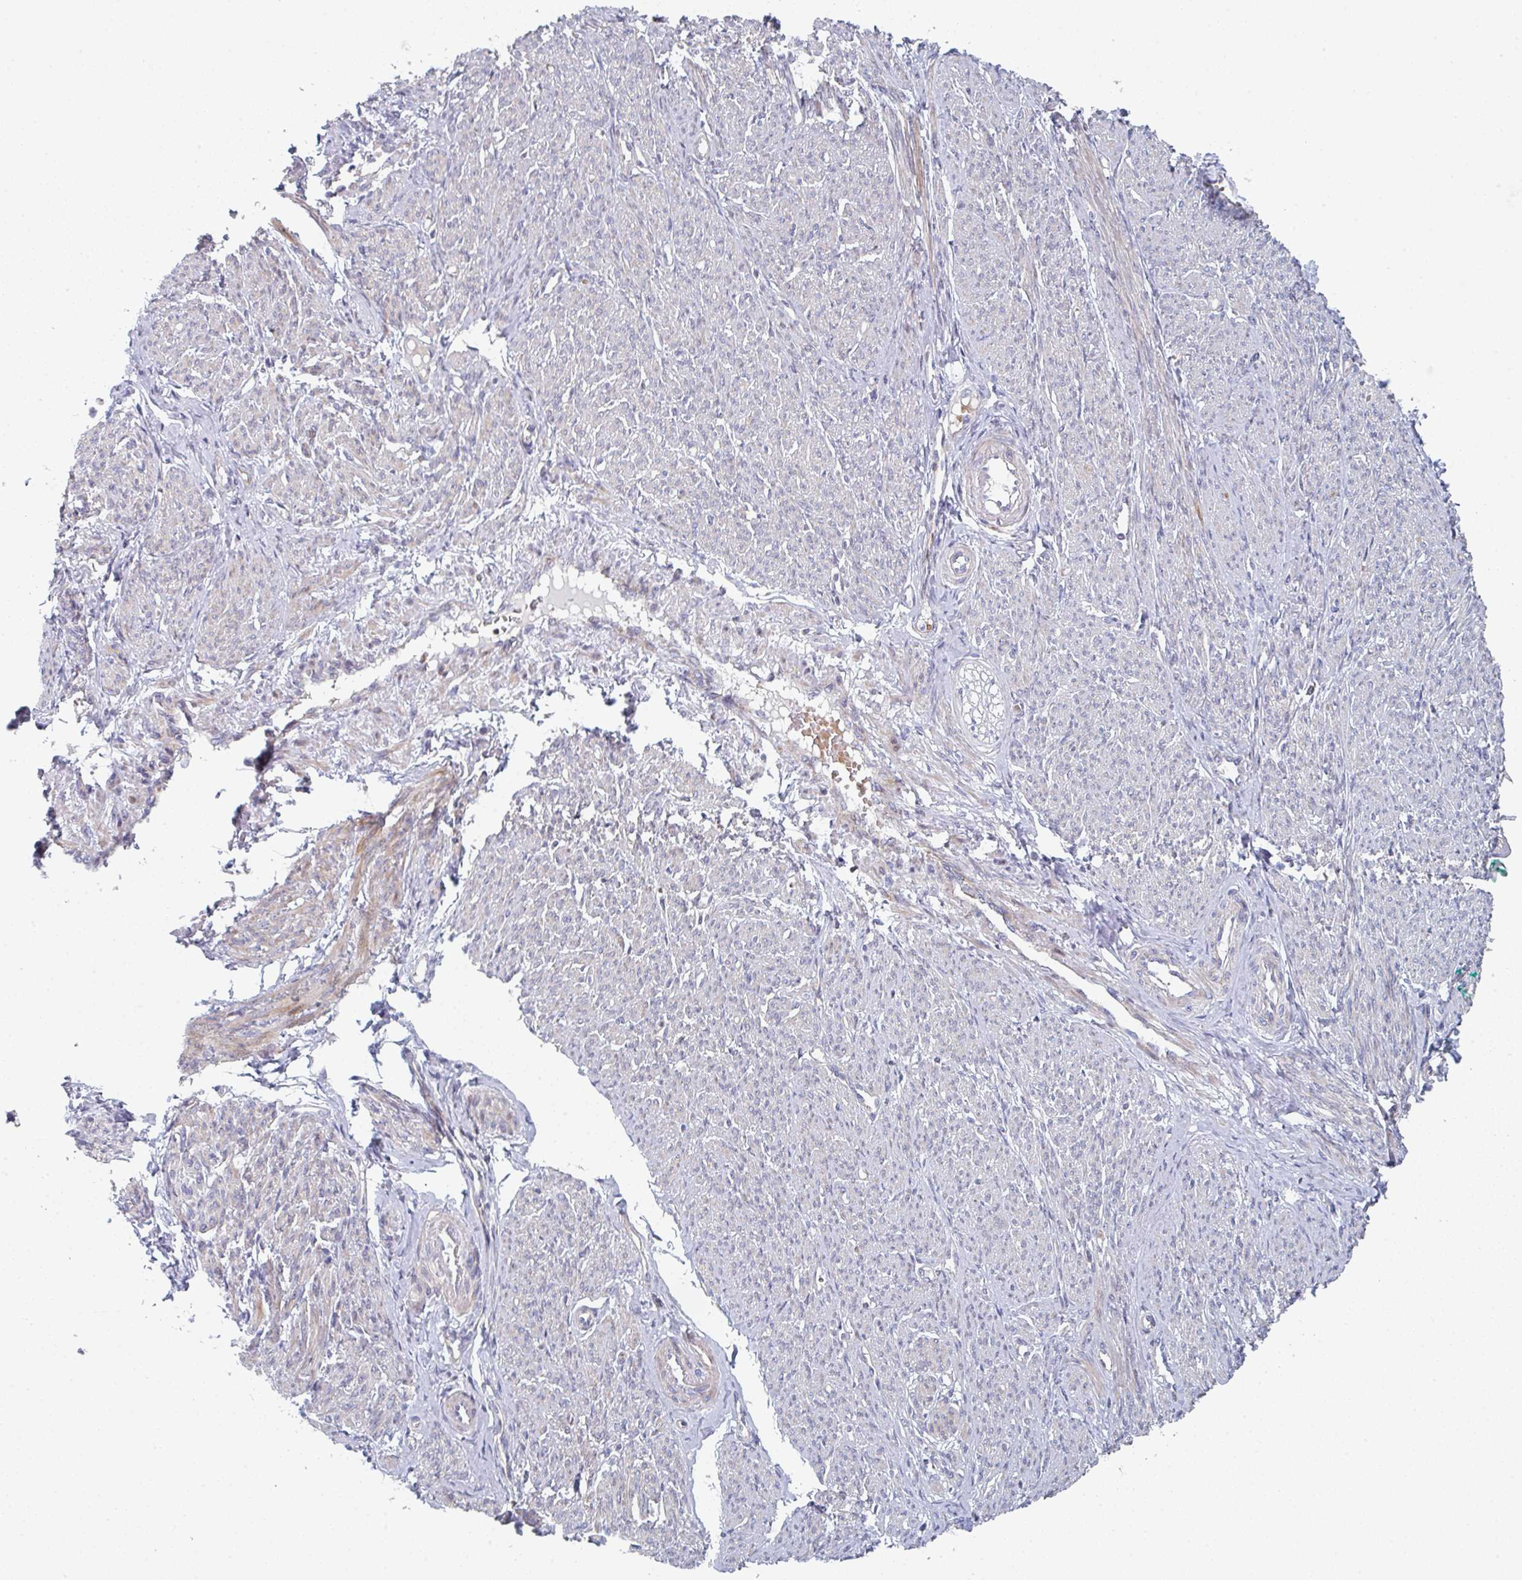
{"staining": {"intensity": "moderate", "quantity": "25%-75%", "location": "cytoplasmic/membranous"}, "tissue": "smooth muscle", "cell_type": "Smooth muscle cells", "image_type": "normal", "snomed": [{"axis": "morphology", "description": "Normal tissue, NOS"}, {"axis": "topography", "description": "Smooth muscle"}], "caption": "DAB (3,3'-diaminobenzidine) immunohistochemical staining of unremarkable smooth muscle shows moderate cytoplasmic/membranous protein staining in approximately 25%-75% of smooth muscle cells.", "gene": "ZNF644", "patient": {"sex": "female", "age": 65}}